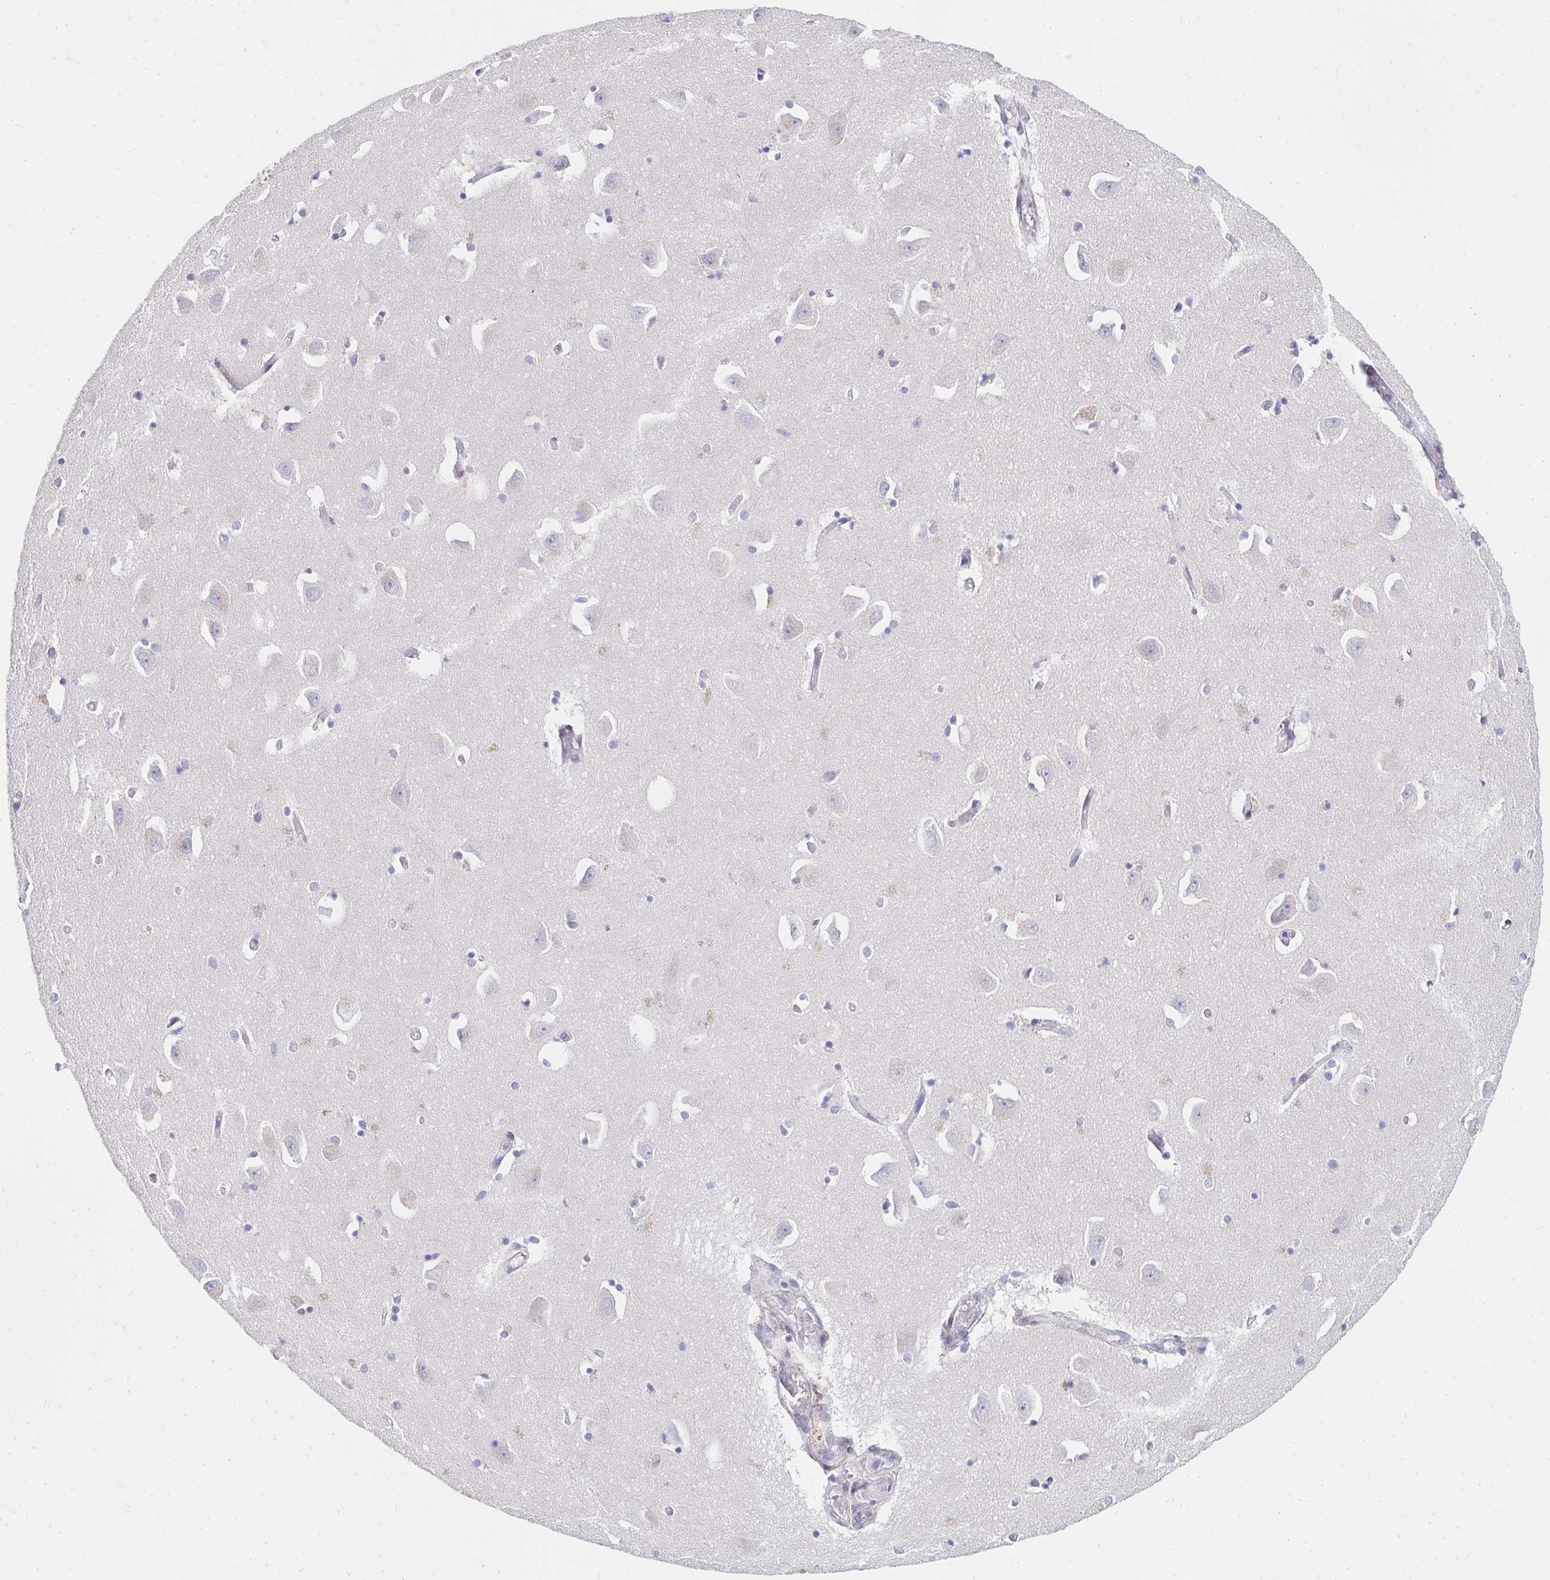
{"staining": {"intensity": "negative", "quantity": "none", "location": "none"}, "tissue": "caudate", "cell_type": "Glial cells", "image_type": "normal", "snomed": [{"axis": "morphology", "description": "Normal tissue, NOS"}, {"axis": "topography", "description": "Lateral ventricle wall"}, {"axis": "topography", "description": "Hippocampus"}], "caption": "A micrograph of caudate stained for a protein displays no brown staining in glial cells. (DAB (3,3'-diaminobenzidine) immunohistochemistry (IHC) with hematoxylin counter stain).", "gene": "AKAP14", "patient": {"sex": "female", "age": 63}}